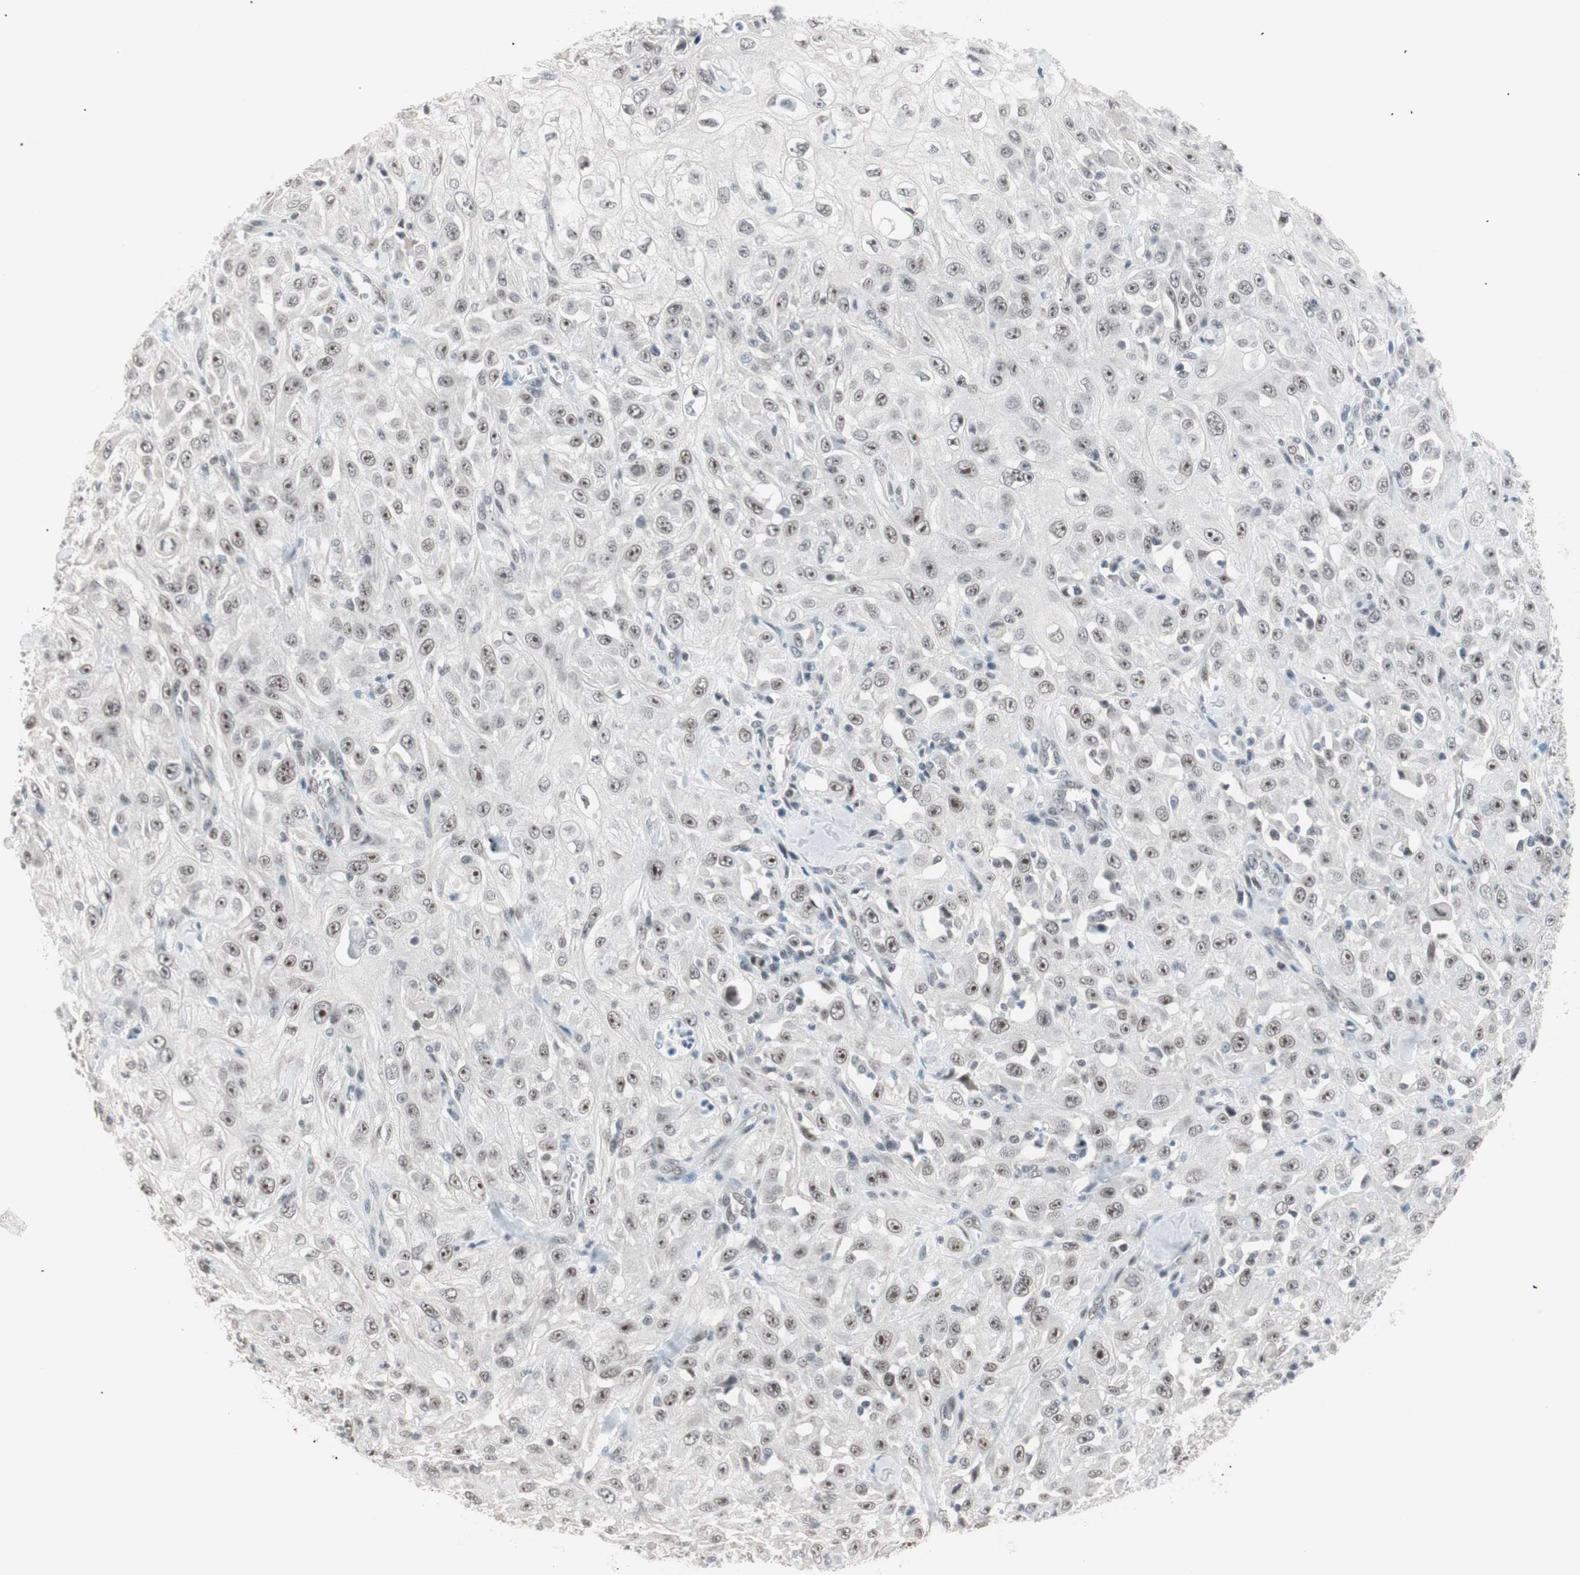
{"staining": {"intensity": "weak", "quantity": "25%-75%", "location": "nuclear"}, "tissue": "skin cancer", "cell_type": "Tumor cells", "image_type": "cancer", "snomed": [{"axis": "morphology", "description": "Squamous cell carcinoma, NOS"}, {"axis": "morphology", "description": "Squamous cell carcinoma, metastatic, NOS"}, {"axis": "topography", "description": "Skin"}, {"axis": "topography", "description": "Lymph node"}], "caption": "Immunohistochemistry (IHC) (DAB) staining of human squamous cell carcinoma (skin) displays weak nuclear protein staining in about 25%-75% of tumor cells.", "gene": "LIG3", "patient": {"sex": "male", "age": 75}}